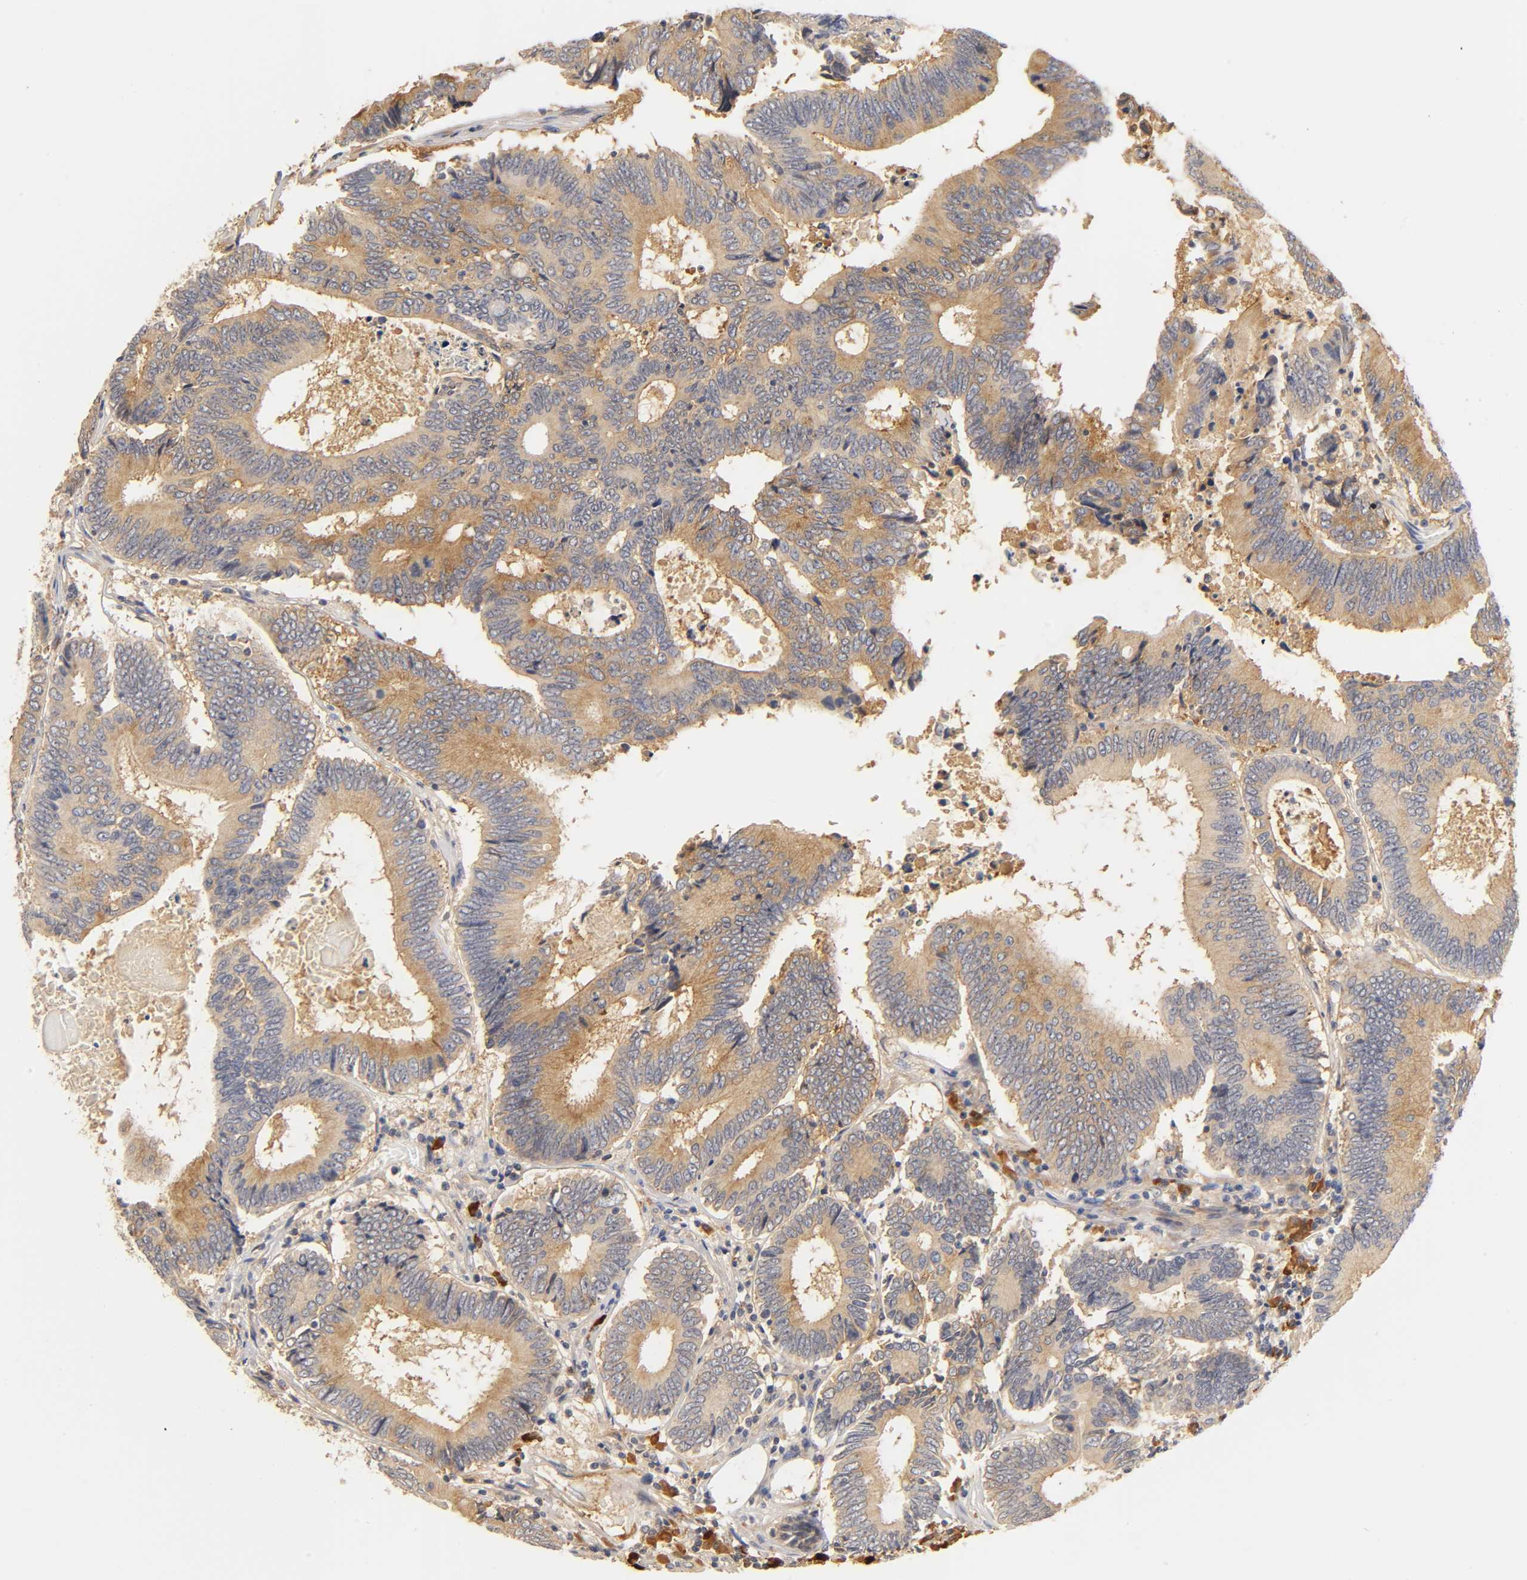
{"staining": {"intensity": "moderate", "quantity": ">75%", "location": "cytoplasmic/membranous"}, "tissue": "colorectal cancer", "cell_type": "Tumor cells", "image_type": "cancer", "snomed": [{"axis": "morphology", "description": "Adenocarcinoma, NOS"}, {"axis": "topography", "description": "Colon"}], "caption": "Human colorectal cancer stained with a protein marker exhibits moderate staining in tumor cells.", "gene": "RPS29", "patient": {"sex": "female", "age": 78}}